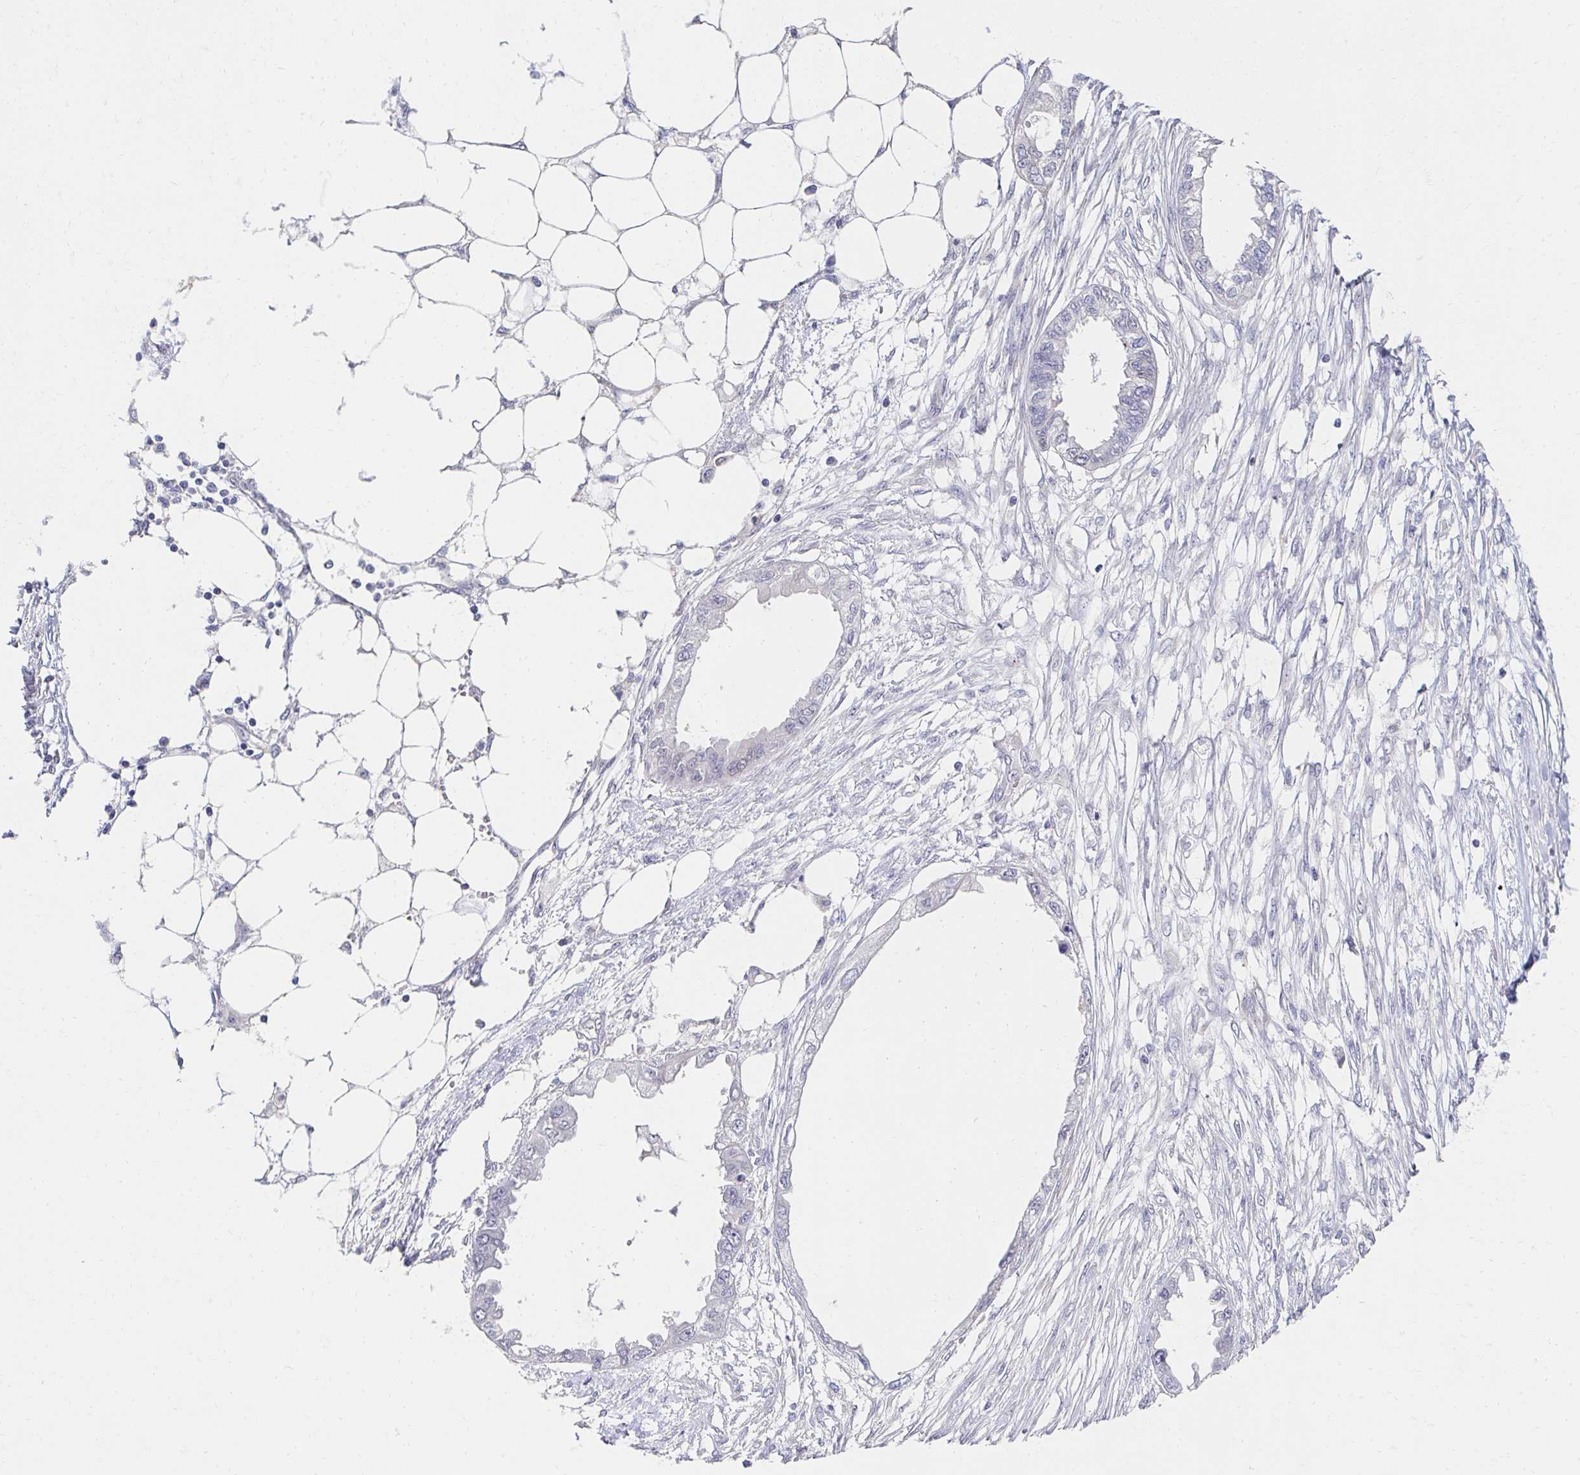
{"staining": {"intensity": "negative", "quantity": "none", "location": "none"}, "tissue": "endometrial cancer", "cell_type": "Tumor cells", "image_type": "cancer", "snomed": [{"axis": "morphology", "description": "Adenocarcinoma, NOS"}, {"axis": "morphology", "description": "Adenocarcinoma, metastatic, NOS"}, {"axis": "topography", "description": "Adipose tissue"}, {"axis": "topography", "description": "Endometrium"}], "caption": "There is no significant staining in tumor cells of endometrial adenocarcinoma.", "gene": "AKAP14", "patient": {"sex": "female", "age": 67}}